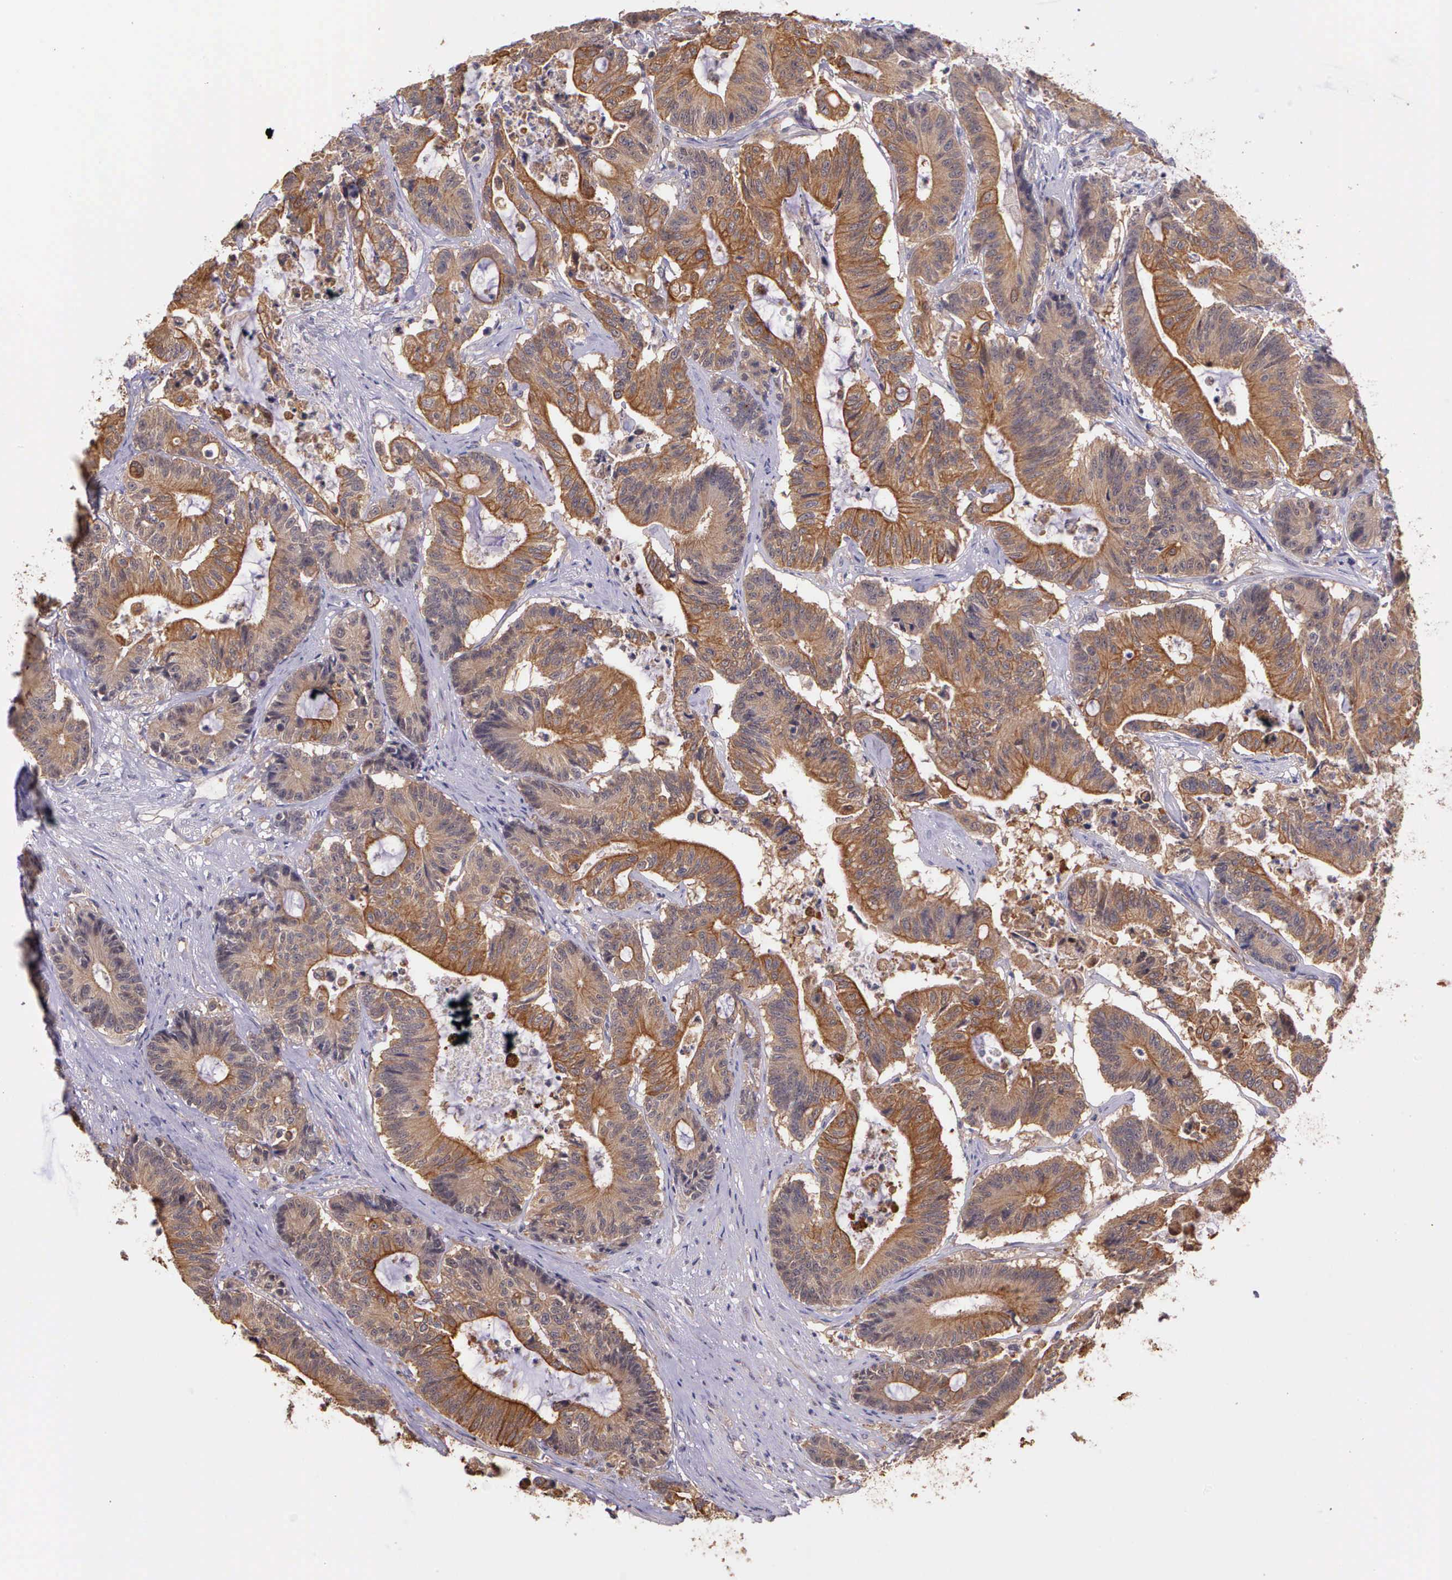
{"staining": {"intensity": "moderate", "quantity": ">75%", "location": "cytoplasmic/membranous"}, "tissue": "colorectal cancer", "cell_type": "Tumor cells", "image_type": "cancer", "snomed": [{"axis": "morphology", "description": "Adenocarcinoma, NOS"}, {"axis": "topography", "description": "Colon"}], "caption": "Immunohistochemical staining of human colorectal adenocarcinoma reveals medium levels of moderate cytoplasmic/membranous protein positivity in about >75% of tumor cells.", "gene": "IGBP1", "patient": {"sex": "female", "age": 84}}